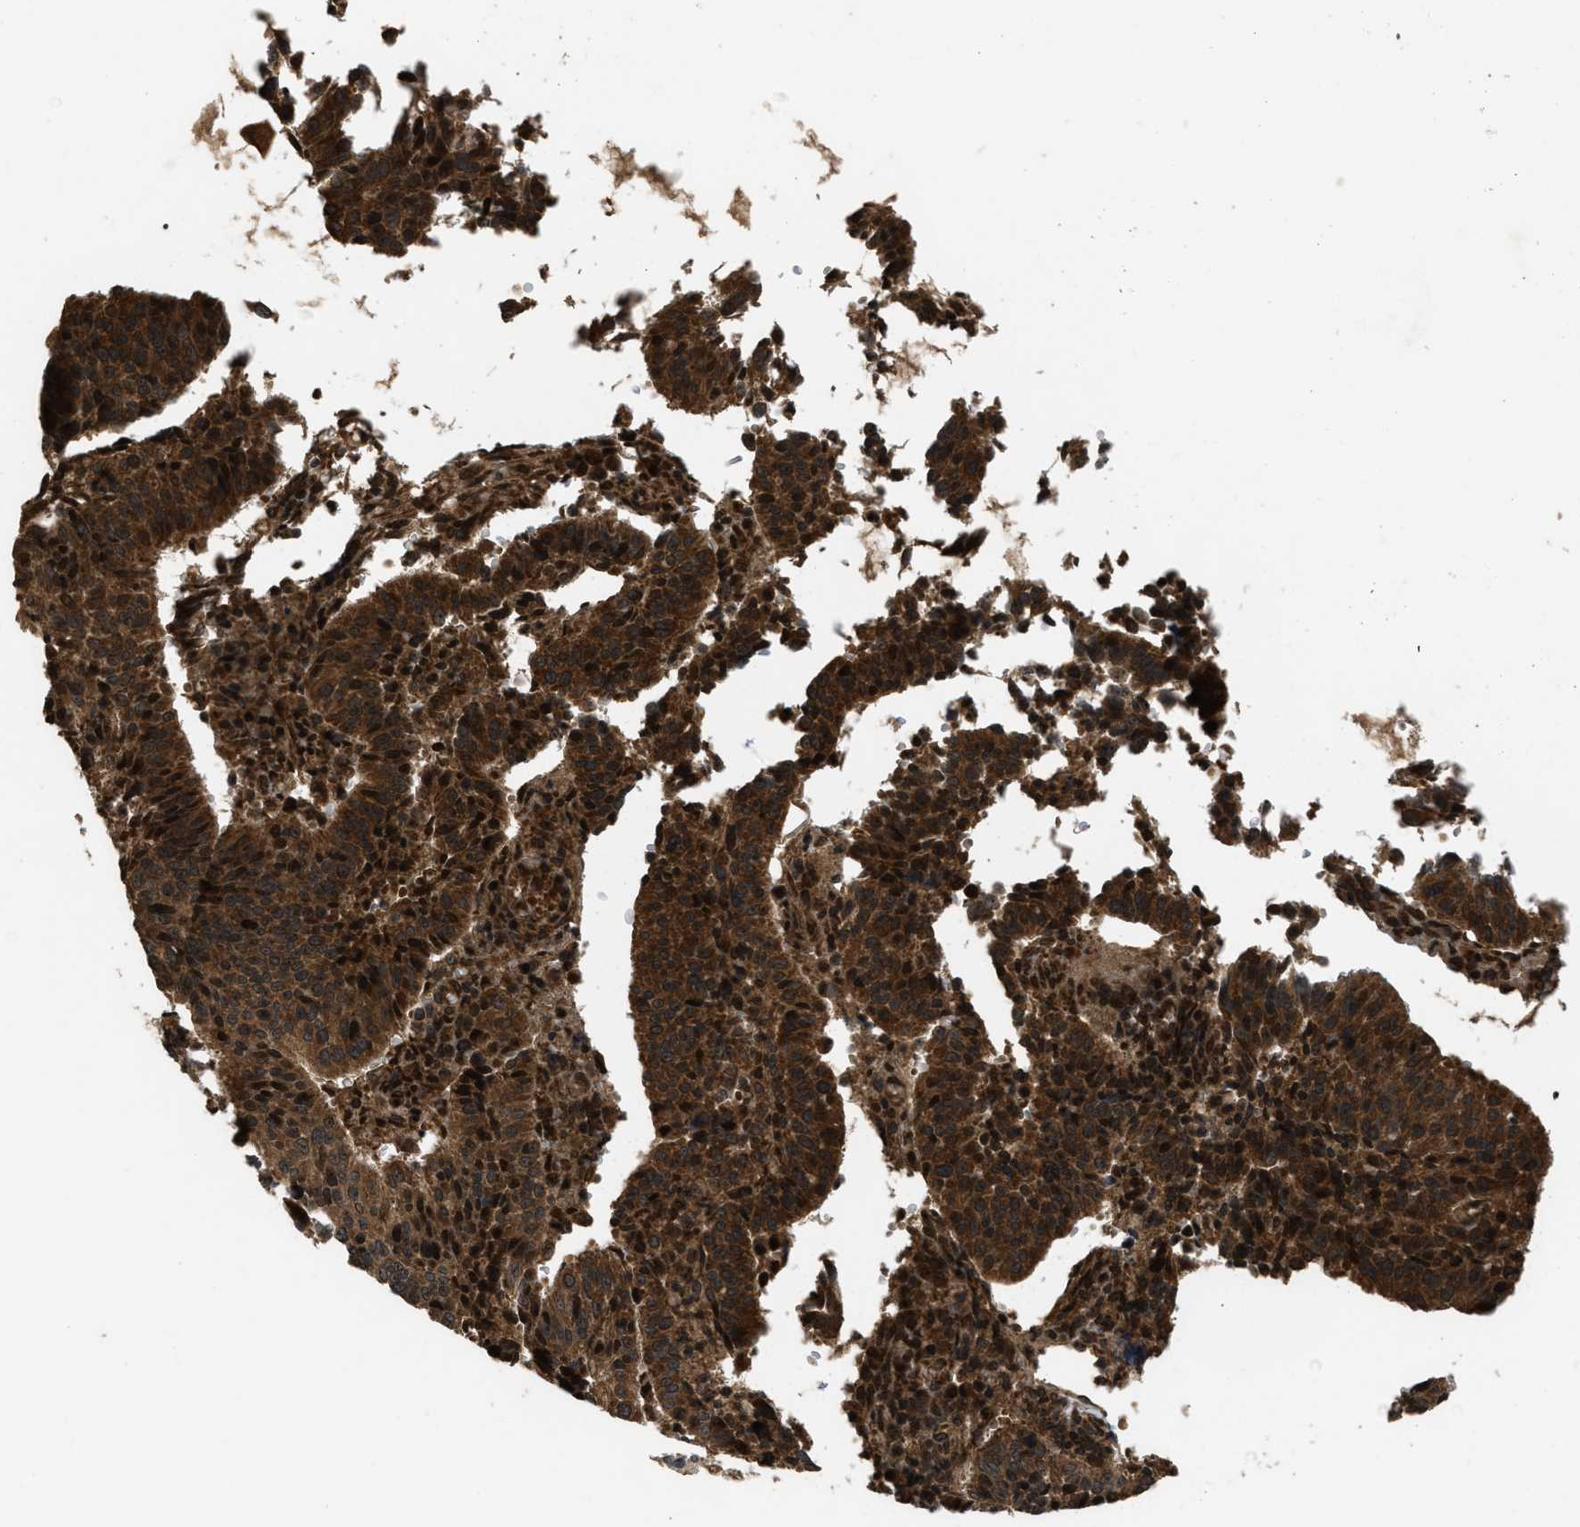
{"staining": {"intensity": "strong", "quantity": ">75%", "location": "cytoplasmic/membranous,nuclear"}, "tissue": "cervical cancer", "cell_type": "Tumor cells", "image_type": "cancer", "snomed": [{"axis": "morphology", "description": "Normal tissue, NOS"}, {"axis": "morphology", "description": "Squamous cell carcinoma, NOS"}, {"axis": "topography", "description": "Cervix"}], "caption": "The micrograph reveals immunohistochemical staining of cervical cancer. There is strong cytoplasmic/membranous and nuclear expression is appreciated in approximately >75% of tumor cells.", "gene": "SPTLC1", "patient": {"sex": "female", "age": 39}}